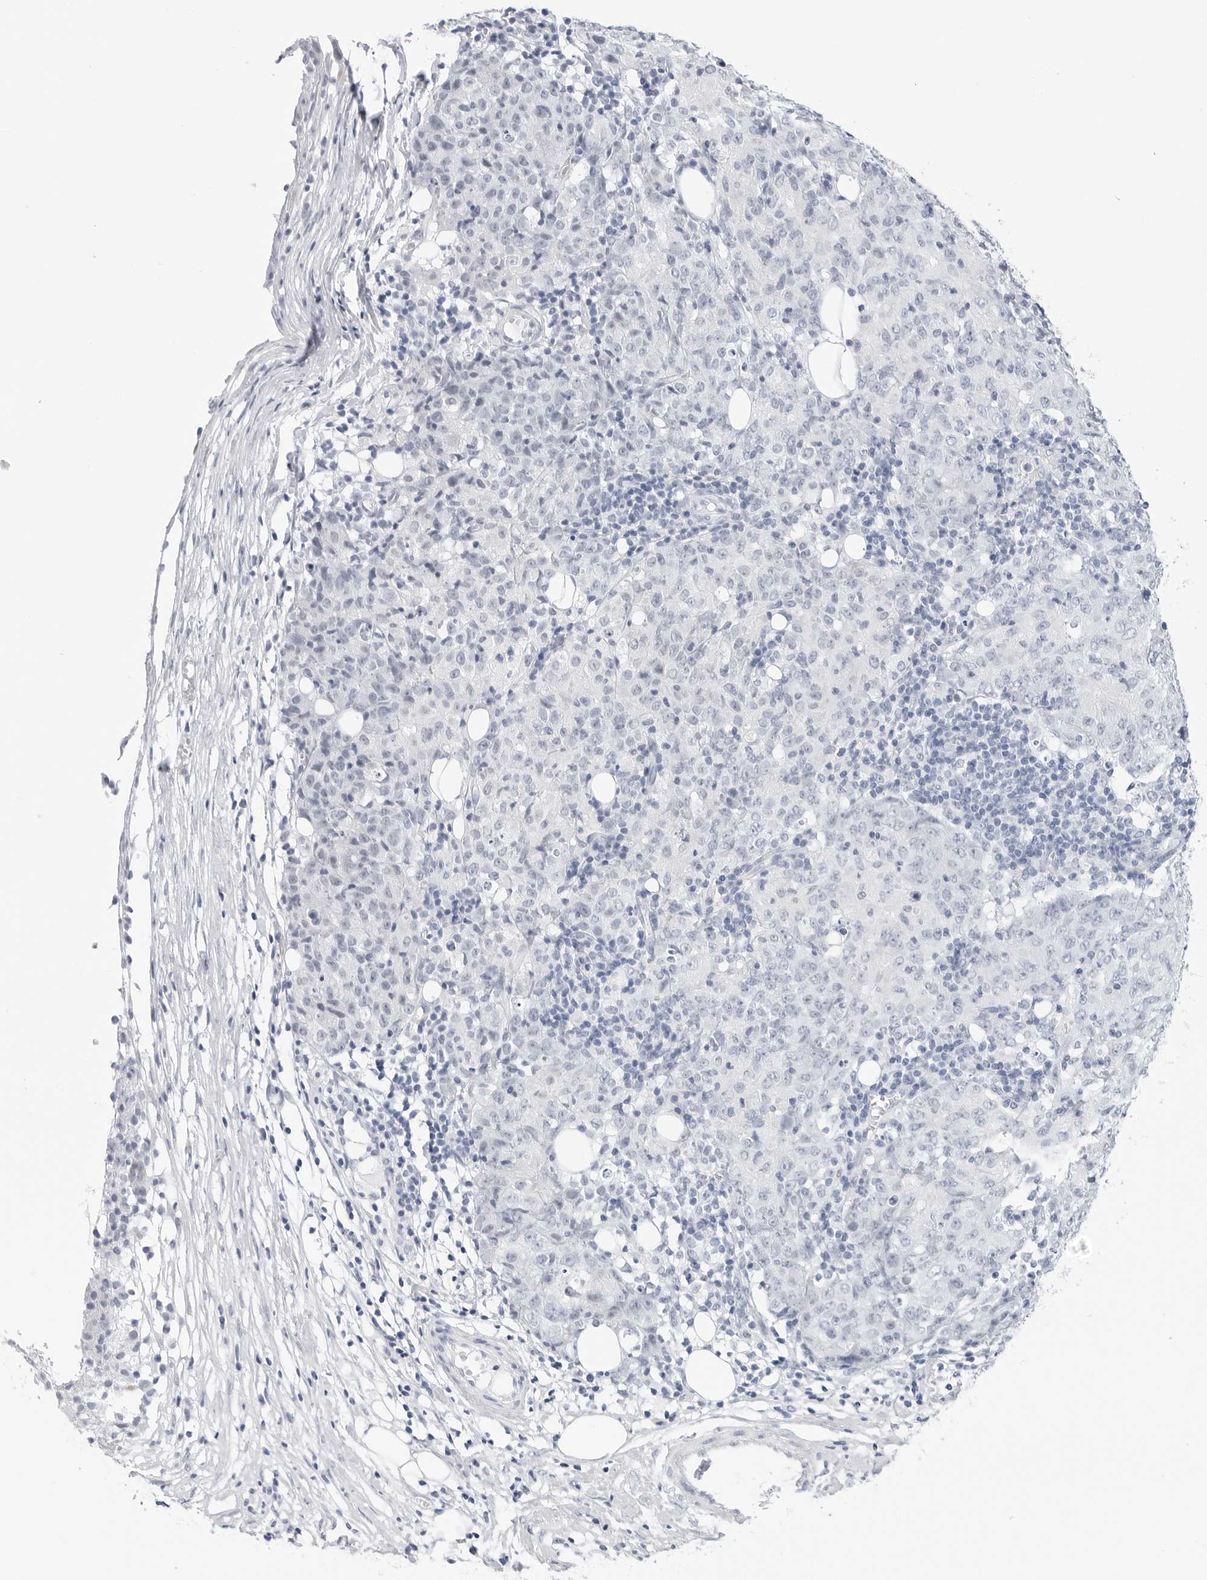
{"staining": {"intensity": "negative", "quantity": "none", "location": "none"}, "tissue": "ovarian cancer", "cell_type": "Tumor cells", "image_type": "cancer", "snomed": [{"axis": "morphology", "description": "Carcinoma, endometroid"}, {"axis": "topography", "description": "Ovary"}], "caption": "An immunohistochemistry histopathology image of ovarian endometroid carcinoma is shown. There is no staining in tumor cells of ovarian endometroid carcinoma.", "gene": "HSPB7", "patient": {"sex": "female", "age": 42}}